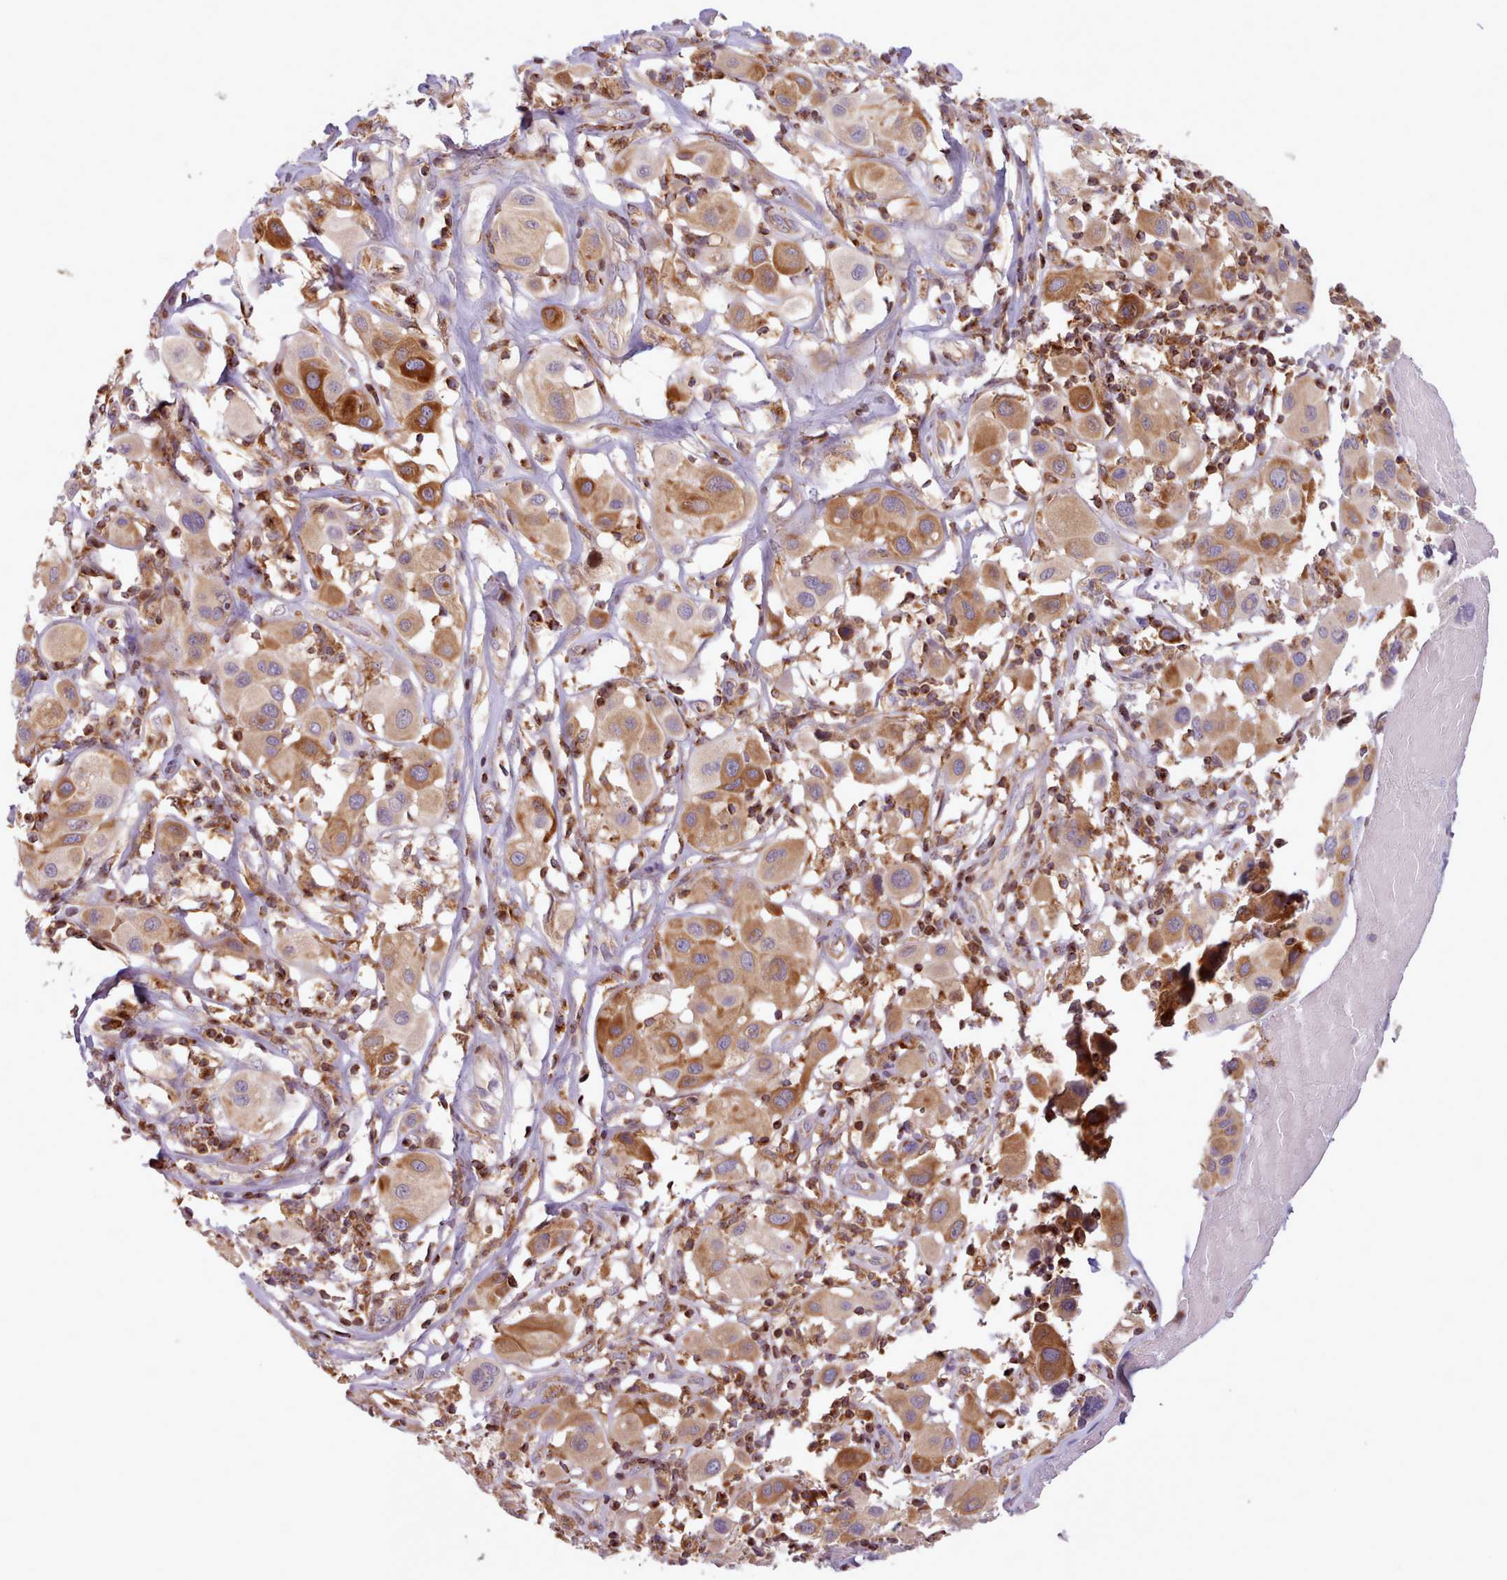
{"staining": {"intensity": "moderate", "quantity": ">75%", "location": "cytoplasmic/membranous"}, "tissue": "melanoma", "cell_type": "Tumor cells", "image_type": "cancer", "snomed": [{"axis": "morphology", "description": "Malignant melanoma, Metastatic site"}, {"axis": "topography", "description": "Skin"}], "caption": "Immunohistochemistry (IHC) (DAB) staining of melanoma demonstrates moderate cytoplasmic/membranous protein staining in approximately >75% of tumor cells.", "gene": "CRYBG1", "patient": {"sex": "male", "age": 41}}